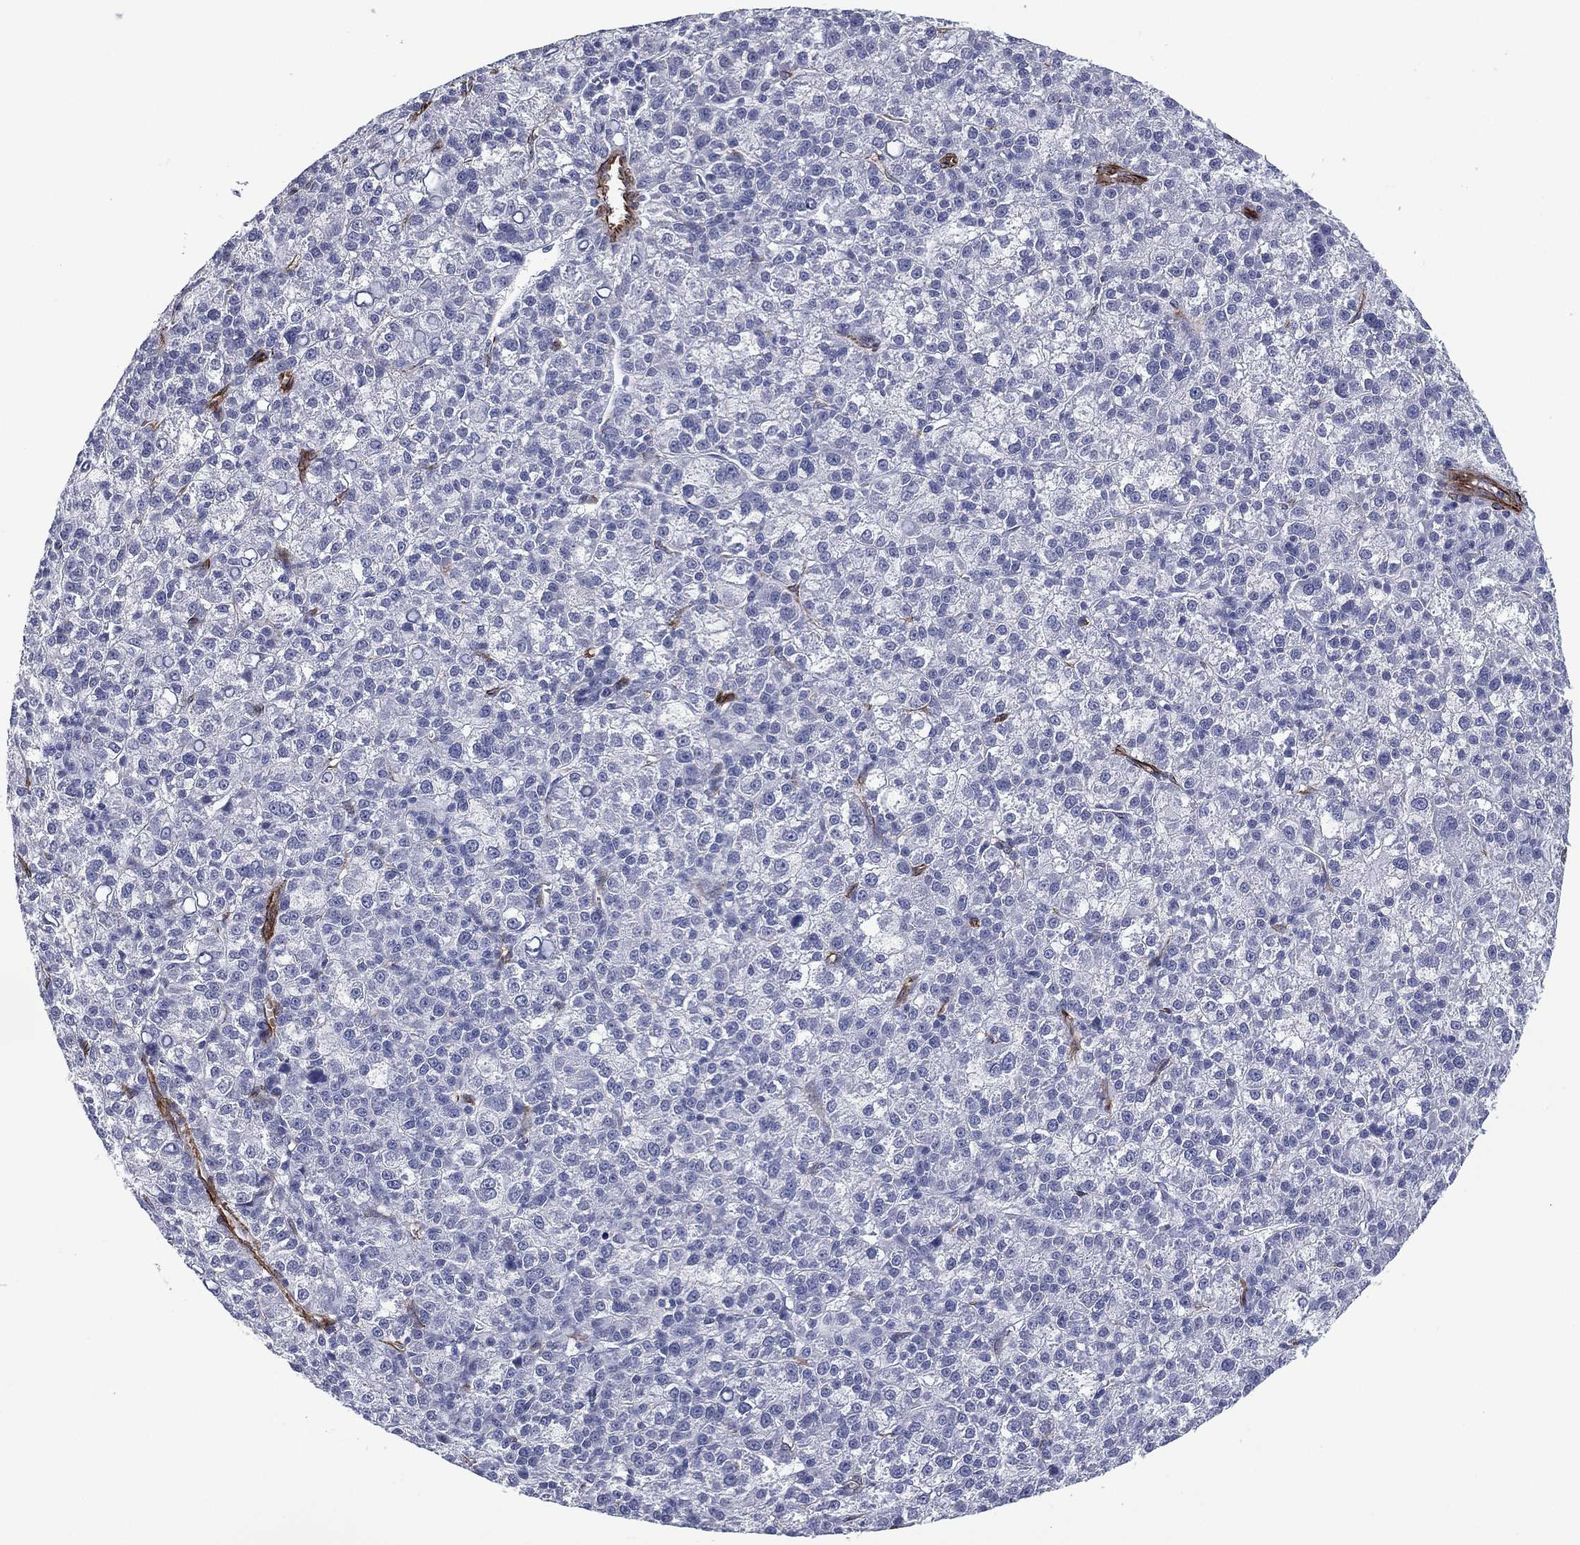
{"staining": {"intensity": "negative", "quantity": "none", "location": "none"}, "tissue": "liver cancer", "cell_type": "Tumor cells", "image_type": "cancer", "snomed": [{"axis": "morphology", "description": "Carcinoma, Hepatocellular, NOS"}, {"axis": "topography", "description": "Liver"}], "caption": "Immunohistochemical staining of liver hepatocellular carcinoma shows no significant expression in tumor cells. Brightfield microscopy of immunohistochemistry stained with DAB (3,3'-diaminobenzidine) (brown) and hematoxylin (blue), captured at high magnification.", "gene": "CAVIN3", "patient": {"sex": "female", "age": 60}}